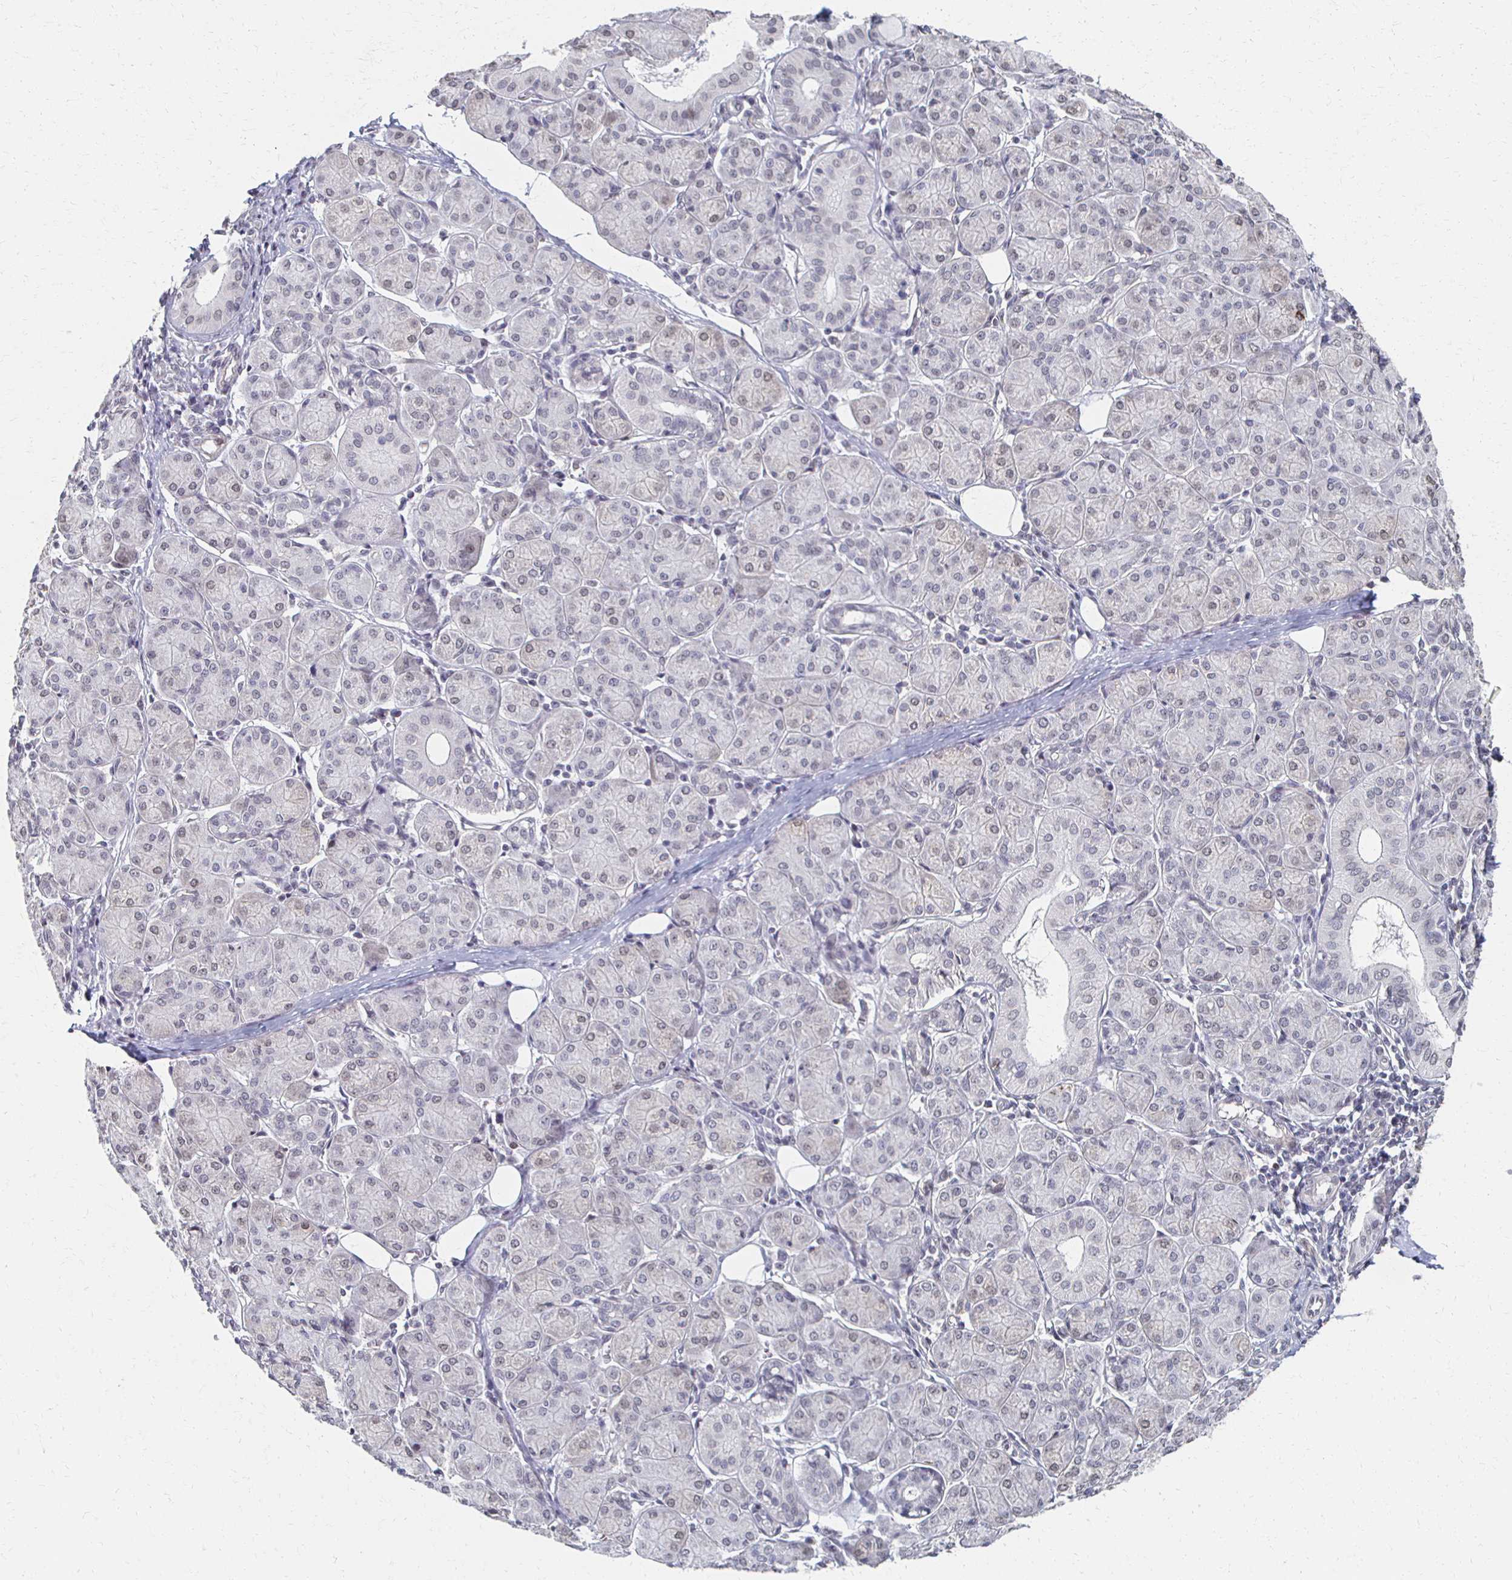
{"staining": {"intensity": "negative", "quantity": "none", "location": "none"}, "tissue": "salivary gland", "cell_type": "Glandular cells", "image_type": "normal", "snomed": [{"axis": "morphology", "description": "Normal tissue, NOS"}, {"axis": "morphology", "description": "Inflammation, NOS"}, {"axis": "topography", "description": "Lymph node"}, {"axis": "topography", "description": "Salivary gland"}], "caption": "IHC image of benign salivary gland stained for a protein (brown), which reveals no staining in glandular cells. Brightfield microscopy of IHC stained with DAB (brown) and hematoxylin (blue), captured at high magnification.", "gene": "DAB1", "patient": {"sex": "male", "age": 3}}